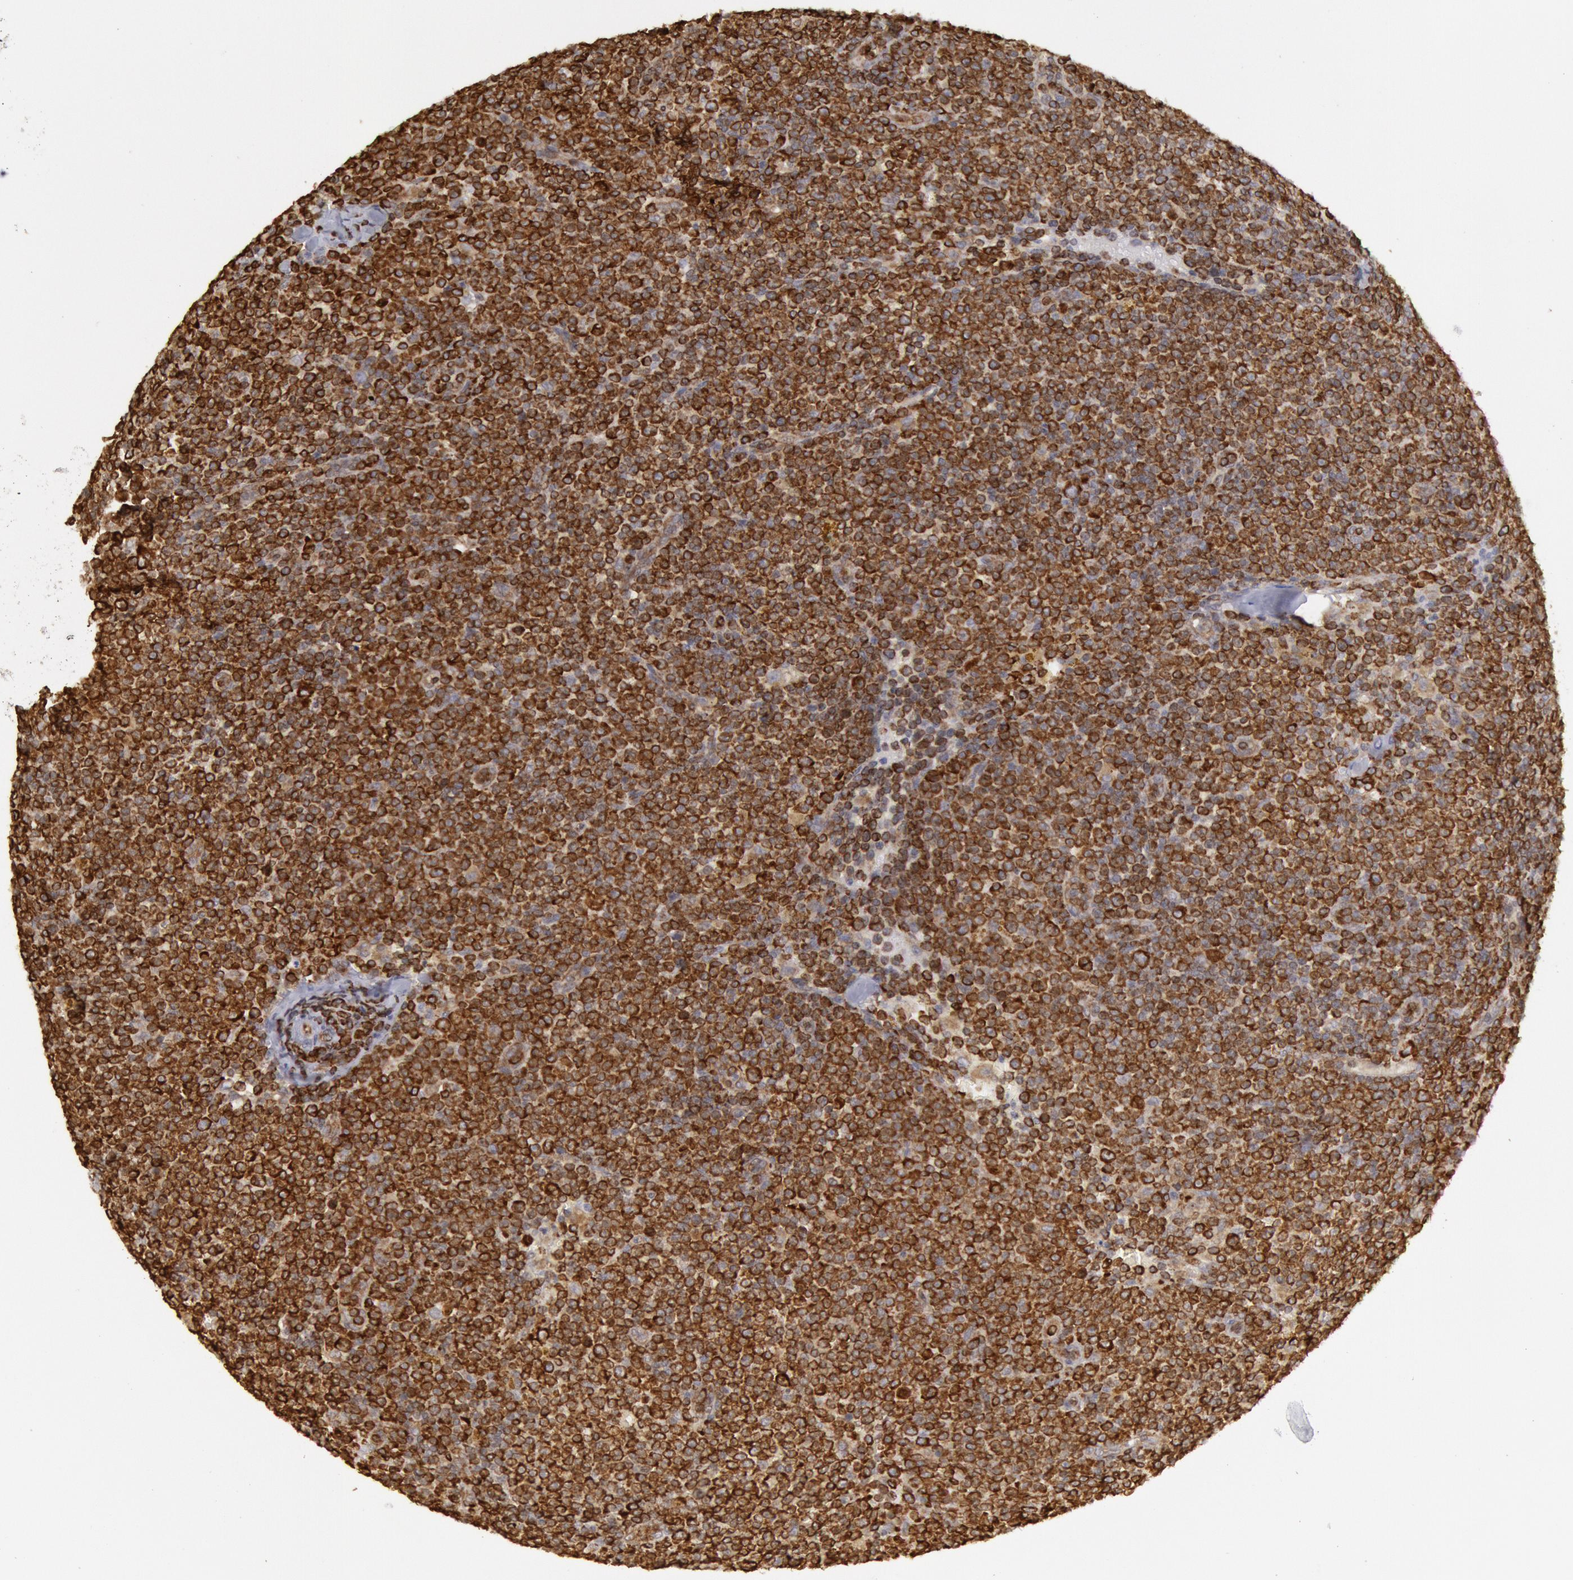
{"staining": {"intensity": "strong", "quantity": ">75%", "location": "cytoplasmic/membranous"}, "tissue": "lymphoma", "cell_type": "Tumor cells", "image_type": "cancer", "snomed": [{"axis": "morphology", "description": "Malignant lymphoma, non-Hodgkin's type, Low grade"}, {"axis": "topography", "description": "Lymph node"}], "caption": "Malignant lymphoma, non-Hodgkin's type (low-grade) was stained to show a protein in brown. There is high levels of strong cytoplasmic/membranous staining in approximately >75% of tumor cells. (DAB (3,3'-diaminobenzidine) IHC, brown staining for protein, blue staining for nuclei).", "gene": "TAP2", "patient": {"sex": "male", "age": 50}}